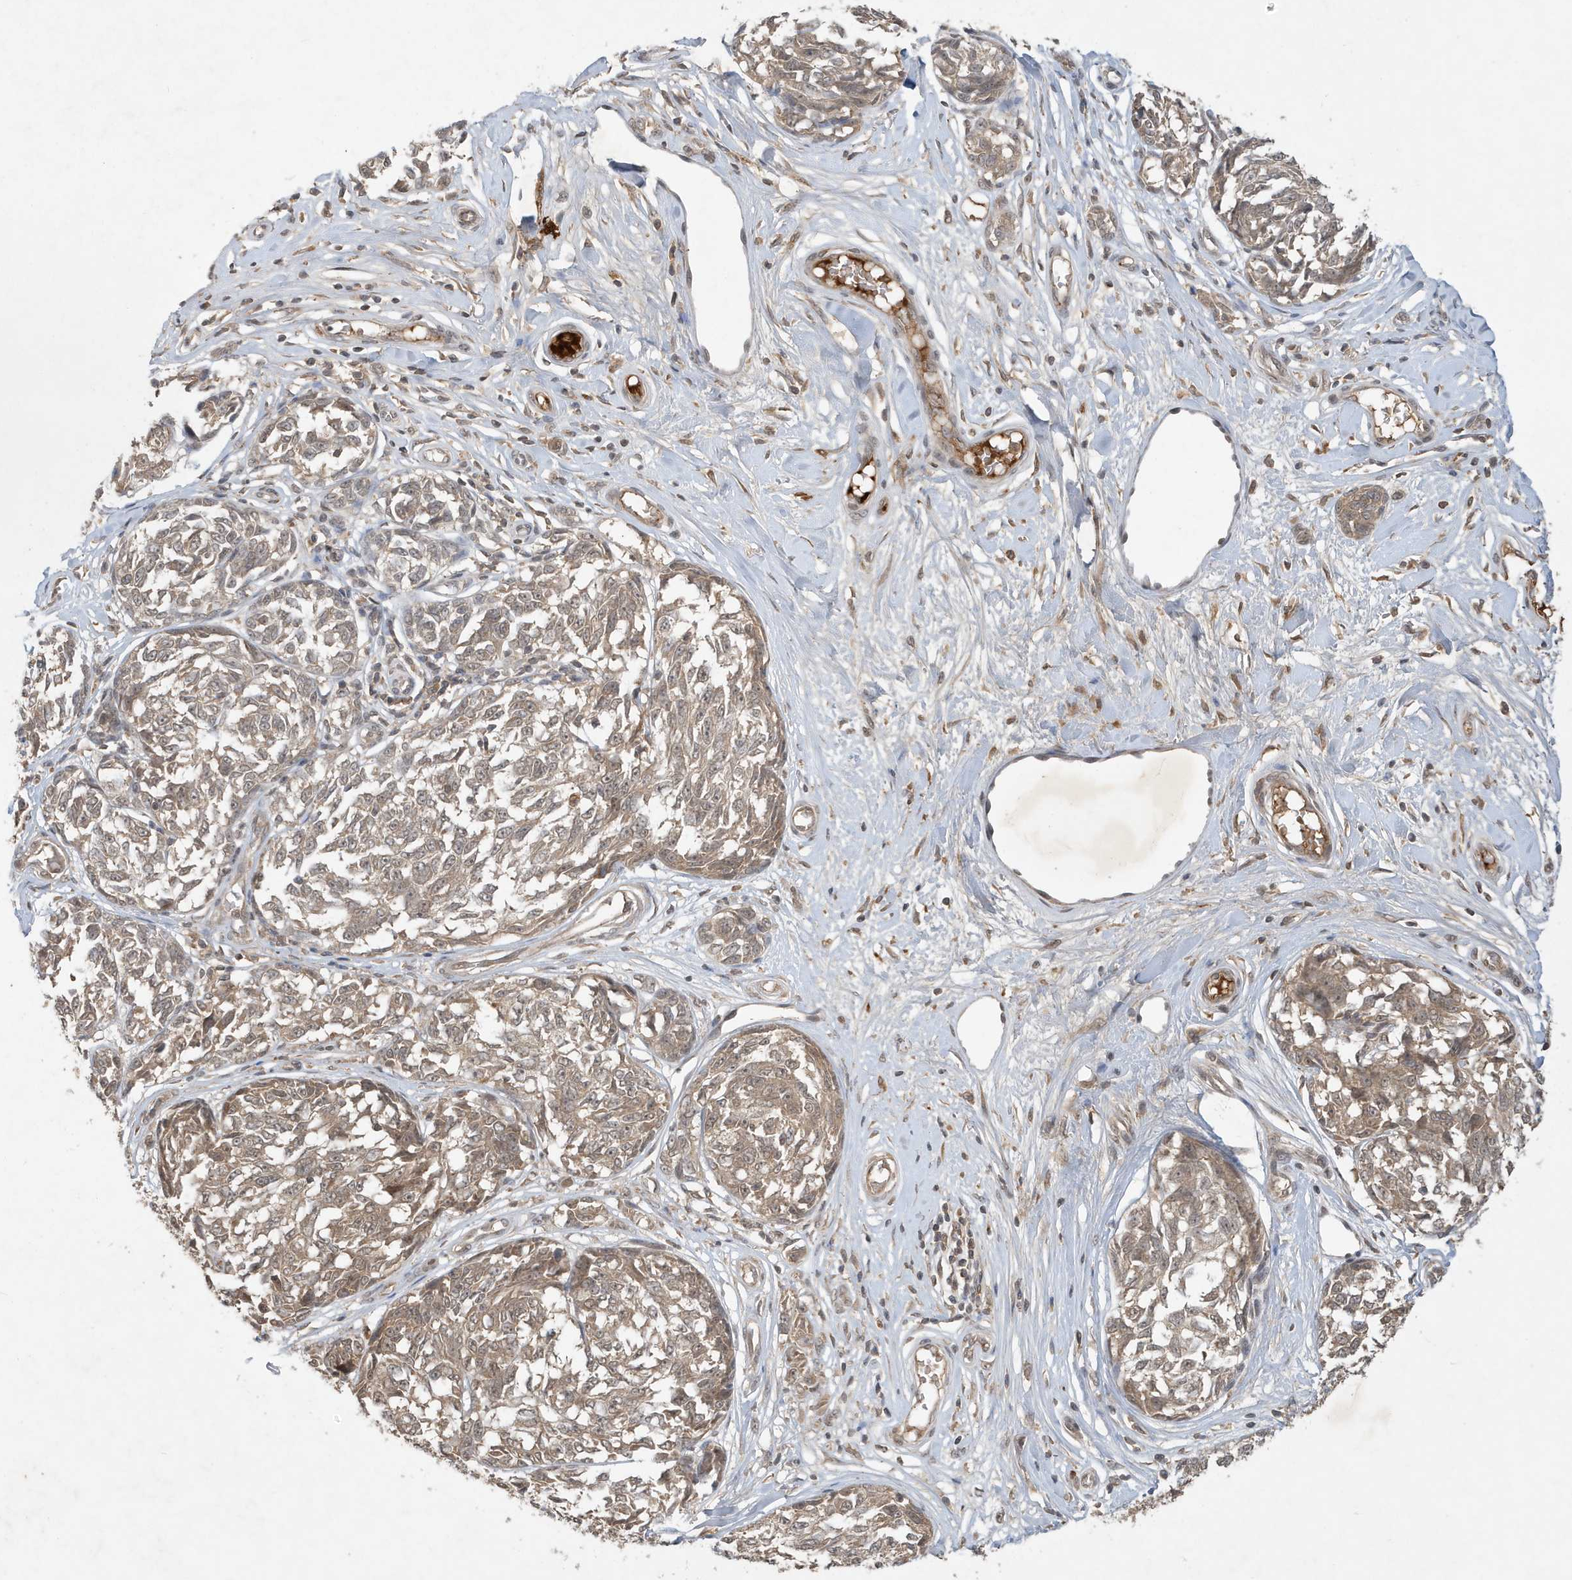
{"staining": {"intensity": "weak", "quantity": "25%-75%", "location": "cytoplasmic/membranous"}, "tissue": "melanoma", "cell_type": "Tumor cells", "image_type": "cancer", "snomed": [{"axis": "morphology", "description": "Malignant melanoma, NOS"}, {"axis": "topography", "description": "Skin"}], "caption": "This histopathology image demonstrates malignant melanoma stained with immunohistochemistry to label a protein in brown. The cytoplasmic/membranous of tumor cells show weak positivity for the protein. Nuclei are counter-stained blue.", "gene": "ABCB9", "patient": {"sex": "female", "age": 64}}